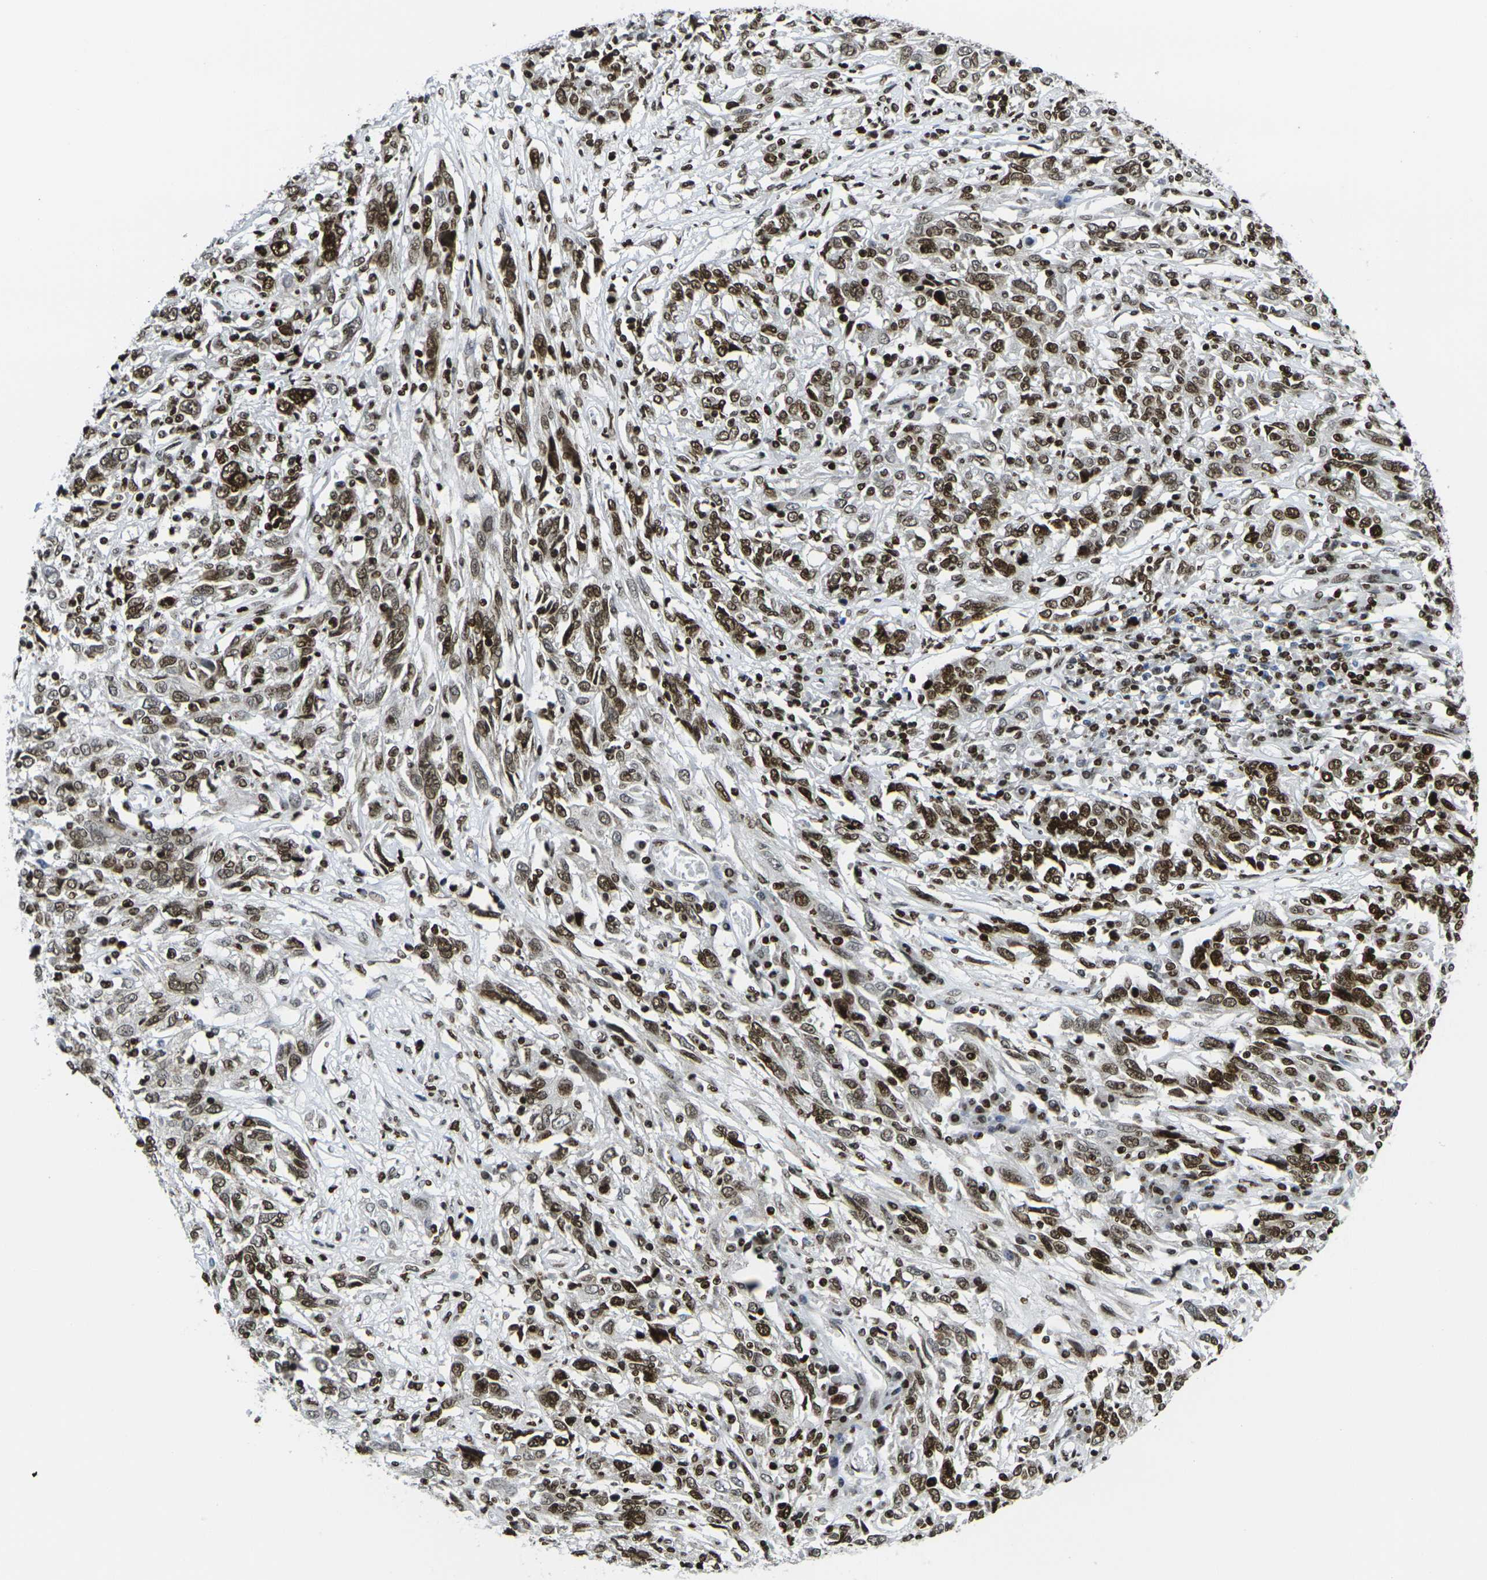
{"staining": {"intensity": "strong", "quantity": ">75%", "location": "nuclear"}, "tissue": "cervical cancer", "cell_type": "Tumor cells", "image_type": "cancer", "snomed": [{"axis": "morphology", "description": "Squamous cell carcinoma, NOS"}, {"axis": "topography", "description": "Cervix"}], "caption": "This is an image of immunohistochemistry staining of cervical cancer (squamous cell carcinoma), which shows strong staining in the nuclear of tumor cells.", "gene": "H1-10", "patient": {"sex": "female", "age": 46}}